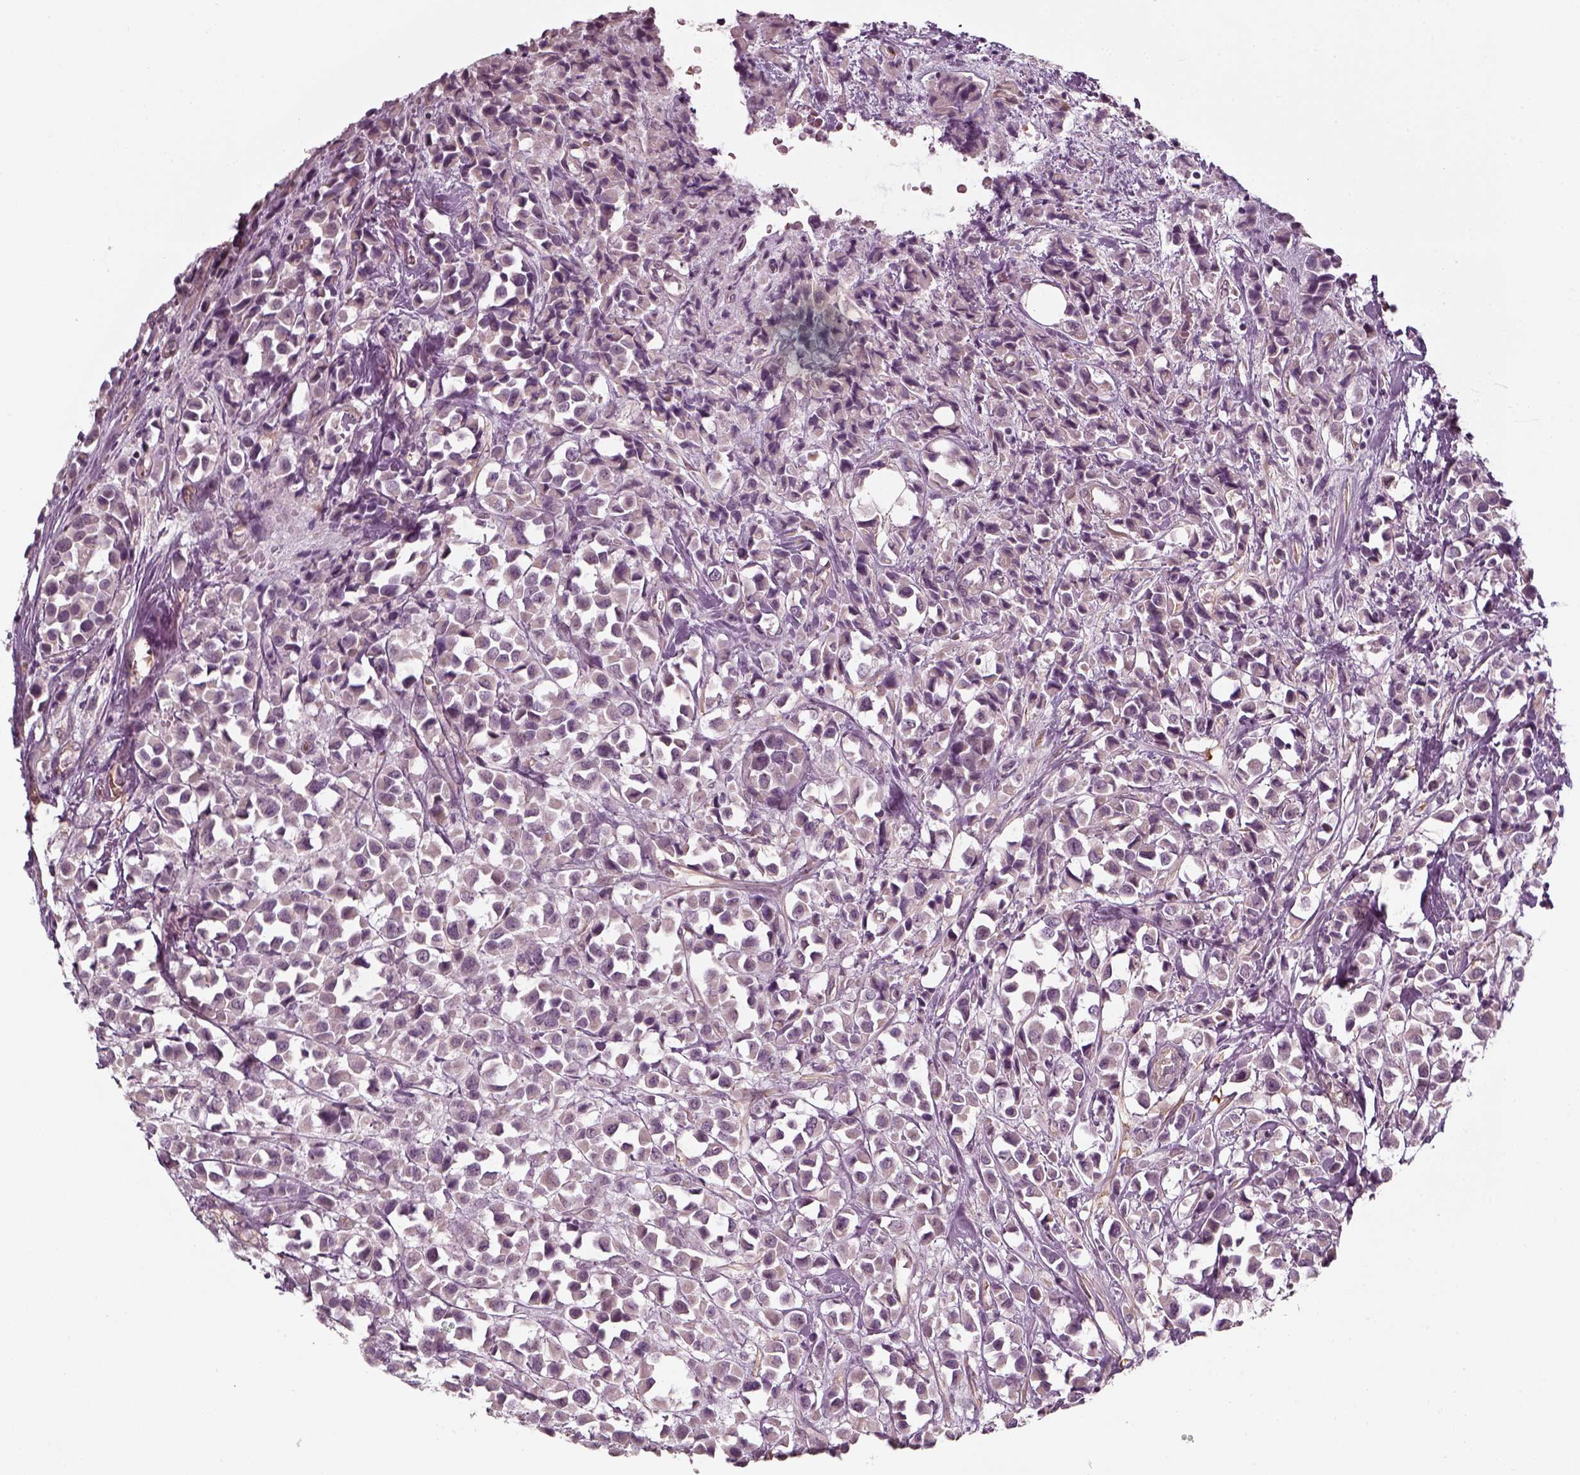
{"staining": {"intensity": "negative", "quantity": "none", "location": "none"}, "tissue": "breast cancer", "cell_type": "Tumor cells", "image_type": "cancer", "snomed": [{"axis": "morphology", "description": "Duct carcinoma"}, {"axis": "topography", "description": "Breast"}], "caption": "Immunohistochemistry (IHC) histopathology image of neoplastic tissue: breast intraductal carcinoma stained with DAB exhibits no significant protein staining in tumor cells. The staining was performed using DAB (3,3'-diaminobenzidine) to visualize the protein expression in brown, while the nuclei were stained in blue with hematoxylin (Magnification: 20x).", "gene": "LAMB2", "patient": {"sex": "female", "age": 61}}